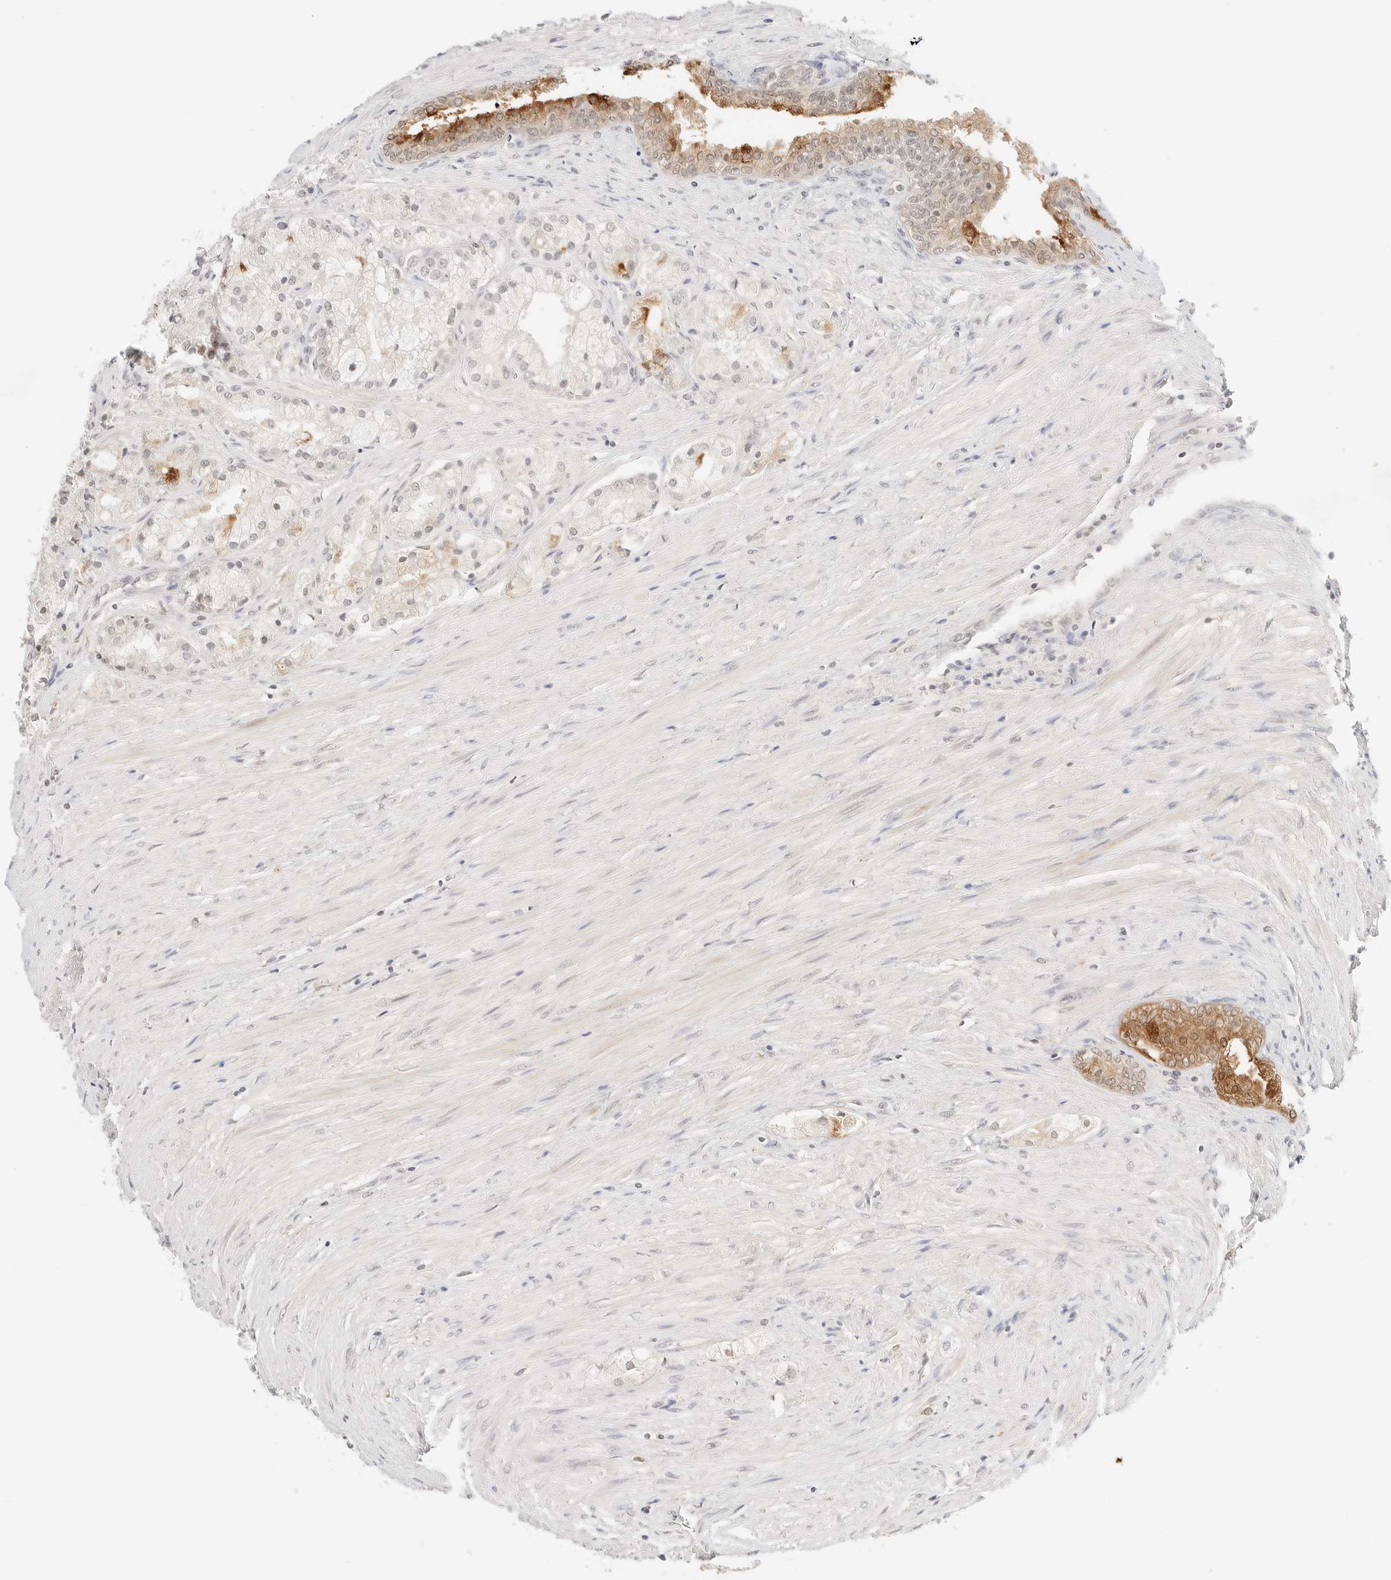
{"staining": {"intensity": "weak", "quantity": "<25%", "location": "nuclear"}, "tissue": "prostate cancer", "cell_type": "Tumor cells", "image_type": "cancer", "snomed": [{"axis": "morphology", "description": "Adenocarcinoma, High grade"}, {"axis": "topography", "description": "Prostate"}], "caption": "Immunohistochemistry (IHC) image of prostate cancer (adenocarcinoma (high-grade)) stained for a protein (brown), which exhibits no expression in tumor cells.", "gene": "RPS6KL1", "patient": {"sex": "male", "age": 50}}